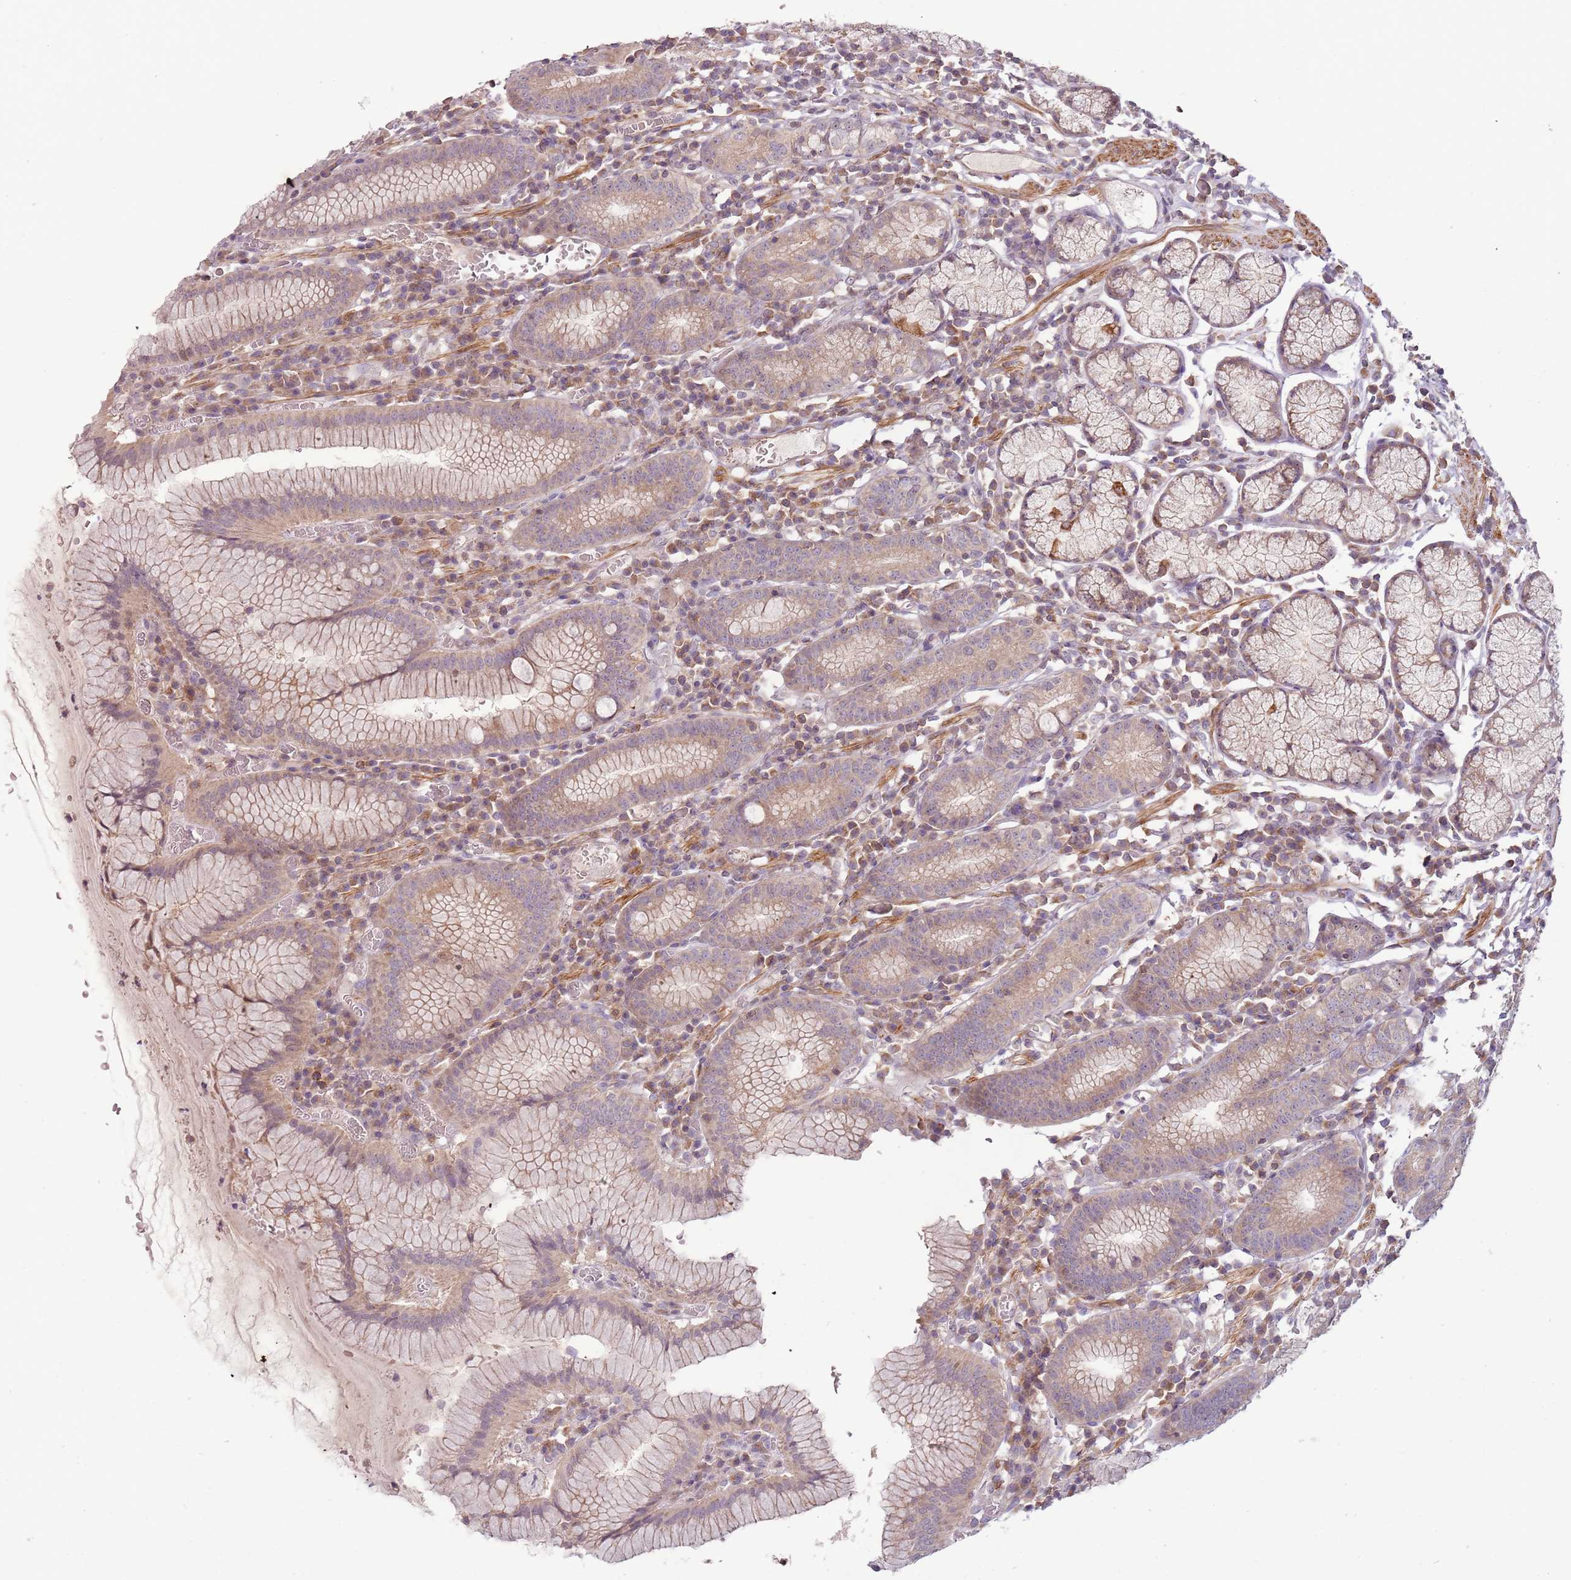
{"staining": {"intensity": "moderate", "quantity": "25%-75%", "location": "cytoplasmic/membranous"}, "tissue": "stomach", "cell_type": "Glandular cells", "image_type": "normal", "snomed": [{"axis": "morphology", "description": "Normal tissue, NOS"}, {"axis": "topography", "description": "Stomach"}], "caption": "Protein positivity by immunohistochemistry shows moderate cytoplasmic/membranous staining in approximately 25%-75% of glandular cells in unremarkable stomach.", "gene": "DTD2", "patient": {"sex": "male", "age": 55}}